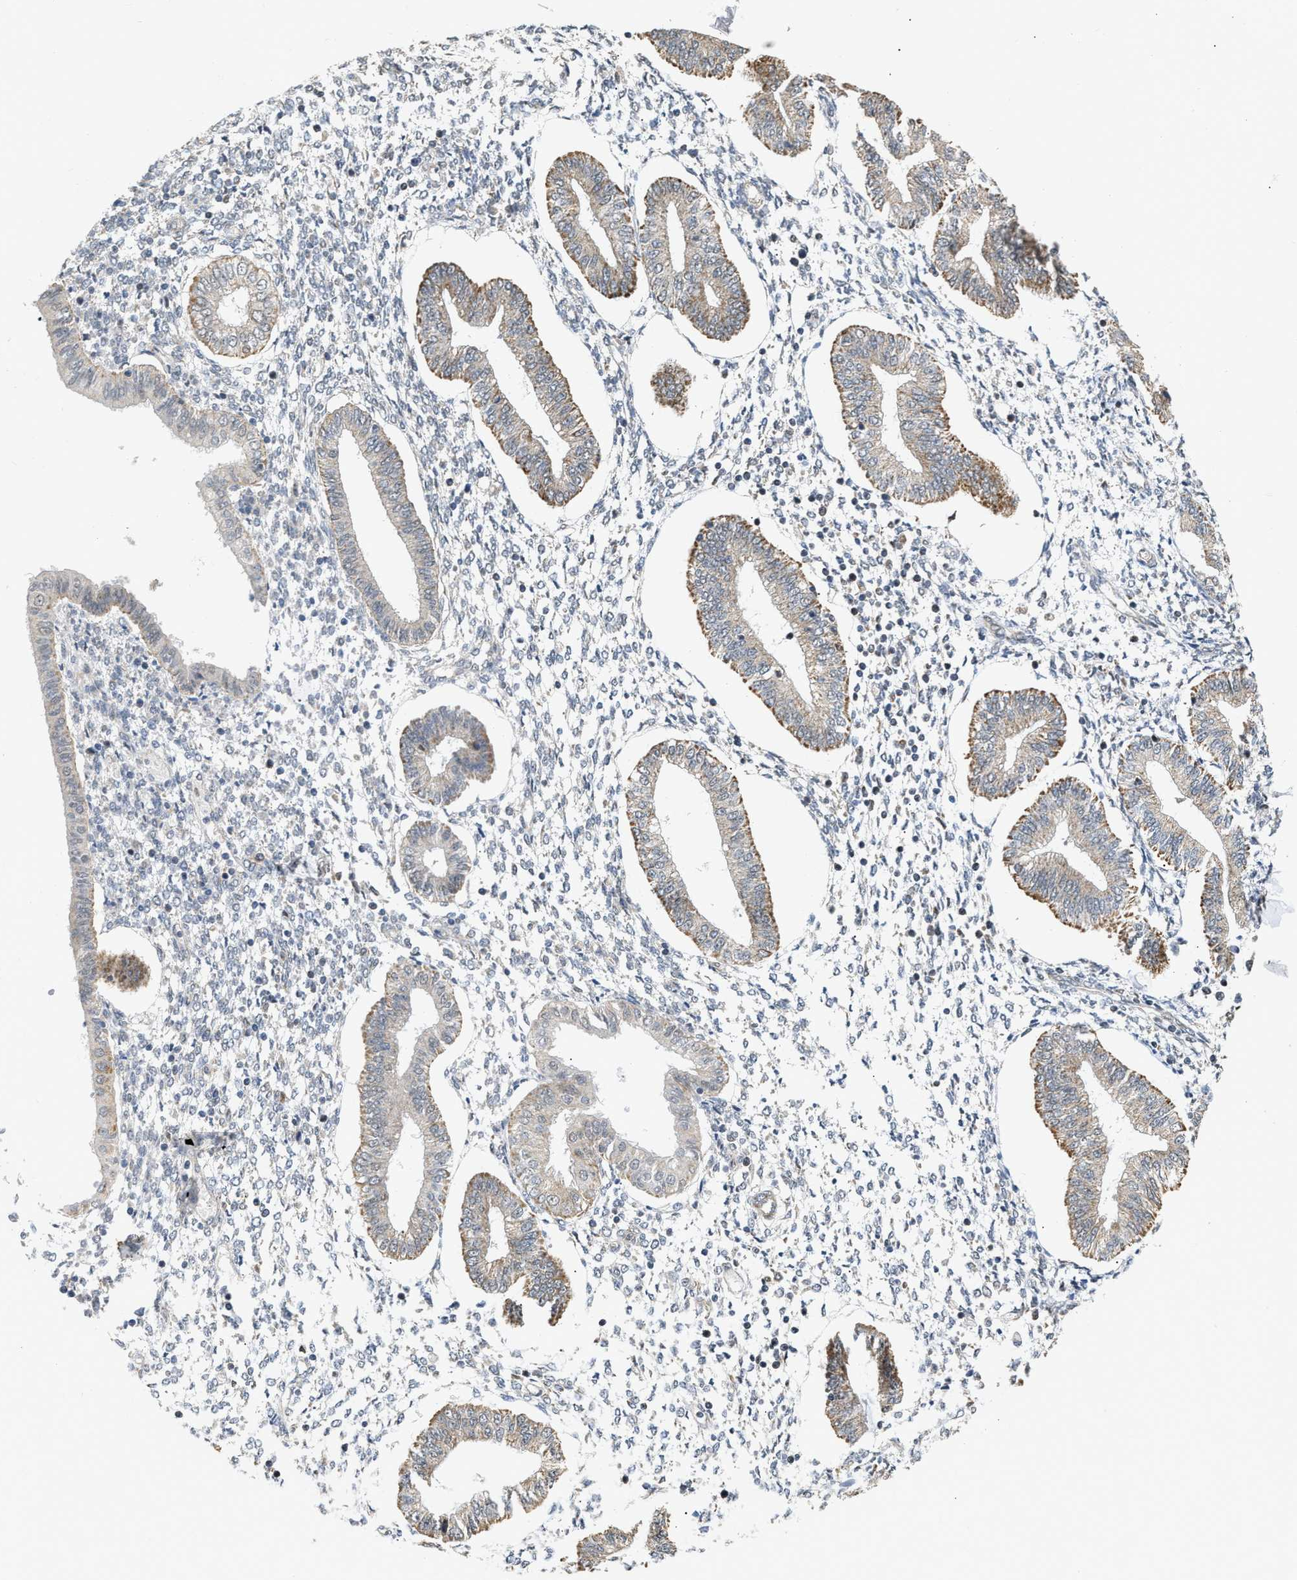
{"staining": {"intensity": "negative", "quantity": "none", "location": "none"}, "tissue": "endometrium", "cell_type": "Cells in endometrial stroma", "image_type": "normal", "snomed": [{"axis": "morphology", "description": "Normal tissue, NOS"}, {"axis": "topography", "description": "Endometrium"}], "caption": "High magnification brightfield microscopy of unremarkable endometrium stained with DAB (3,3'-diaminobenzidine) (brown) and counterstained with hematoxylin (blue): cells in endometrial stroma show no significant expression. The staining is performed using DAB (3,3'-diaminobenzidine) brown chromogen with nuclei counter-stained in using hematoxylin.", "gene": "DEPTOR", "patient": {"sex": "female", "age": 50}}